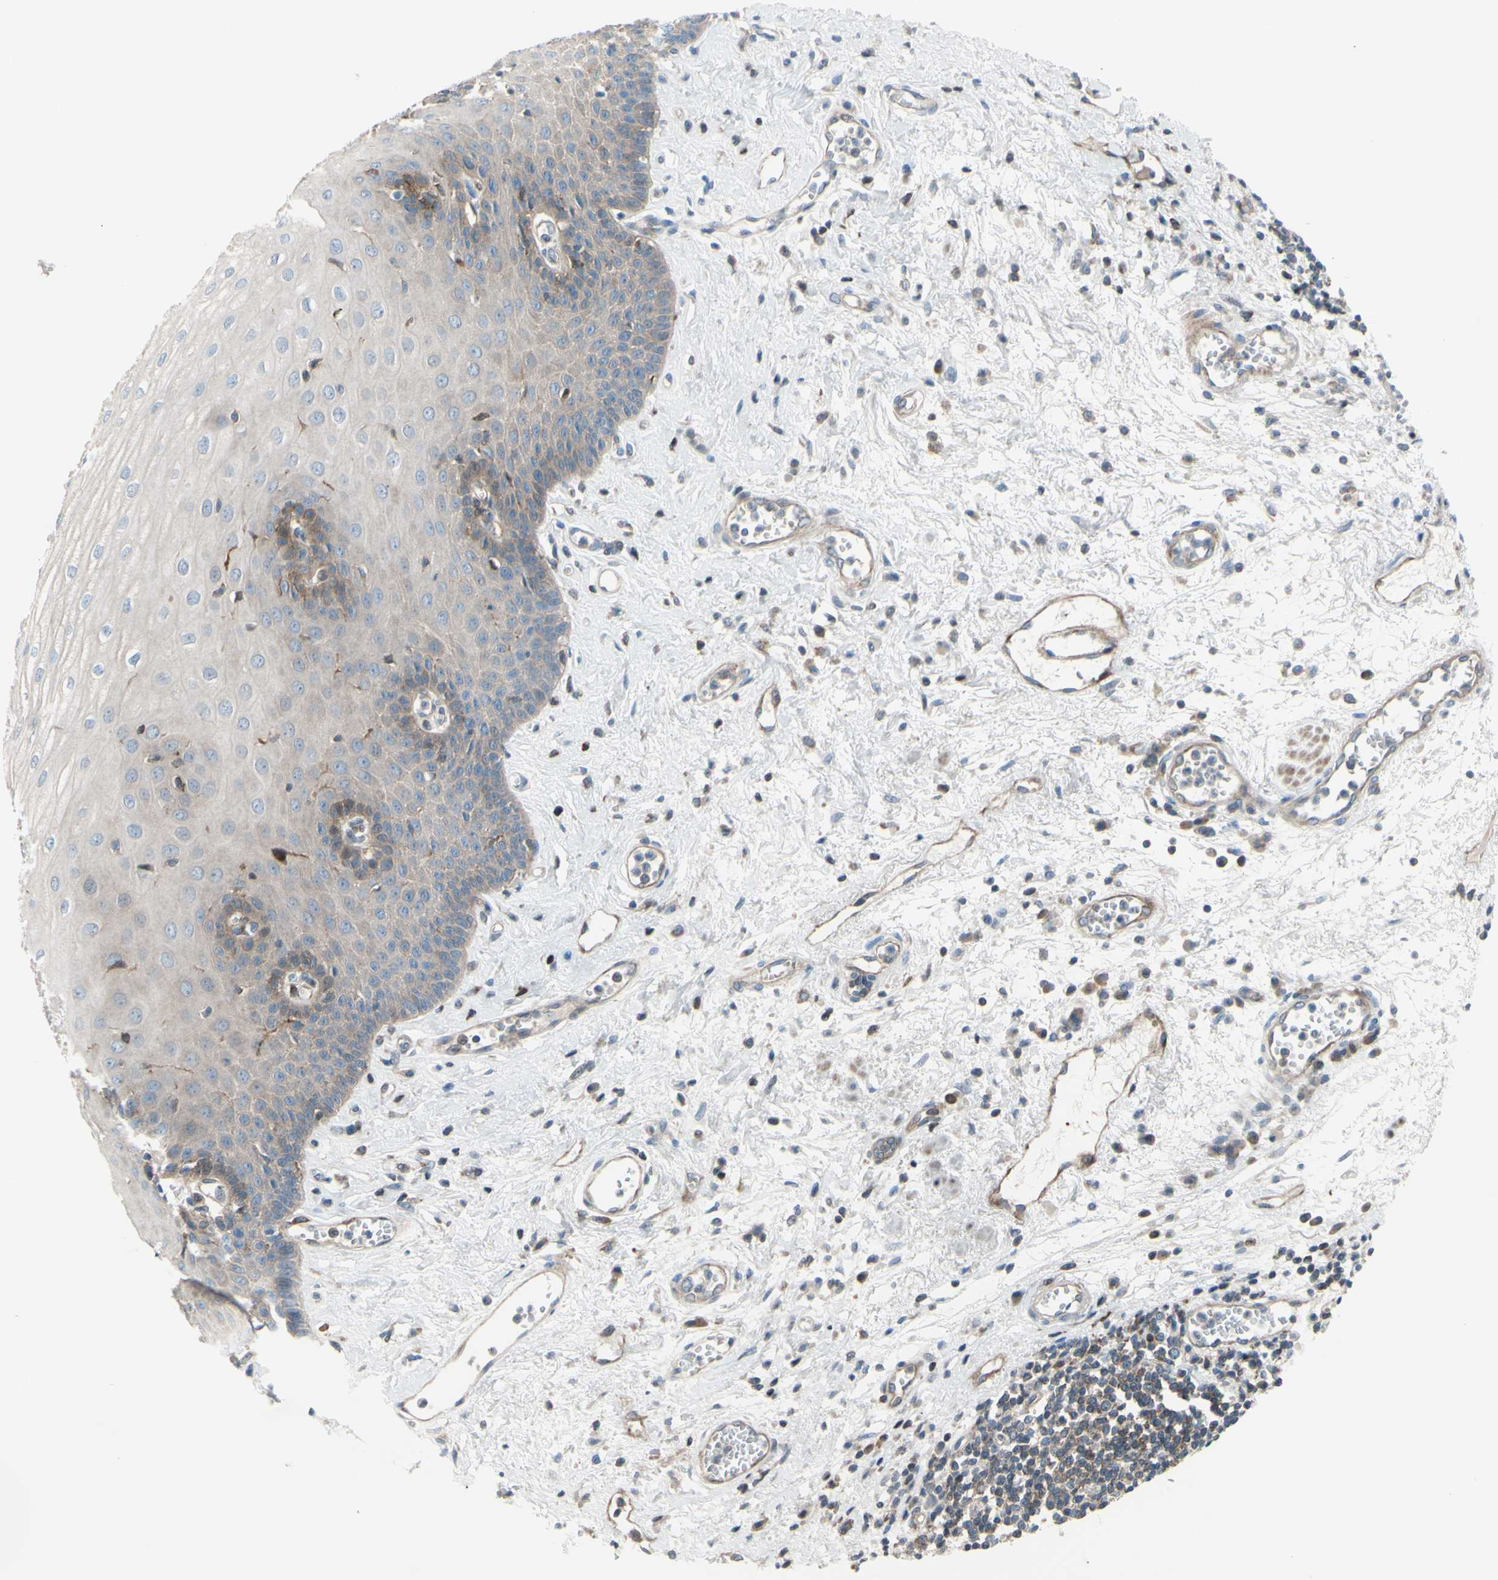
{"staining": {"intensity": "moderate", "quantity": "<25%", "location": "cytoplasmic/membranous"}, "tissue": "esophagus", "cell_type": "Squamous epithelial cells", "image_type": "normal", "snomed": [{"axis": "morphology", "description": "Normal tissue, NOS"}, {"axis": "morphology", "description": "Squamous cell carcinoma, NOS"}, {"axis": "topography", "description": "Esophagus"}], "caption": "IHC micrograph of benign esophagus: human esophagus stained using IHC reveals low levels of moderate protein expression localized specifically in the cytoplasmic/membranous of squamous epithelial cells, appearing as a cytoplasmic/membranous brown color.", "gene": "PAK2", "patient": {"sex": "male", "age": 65}}